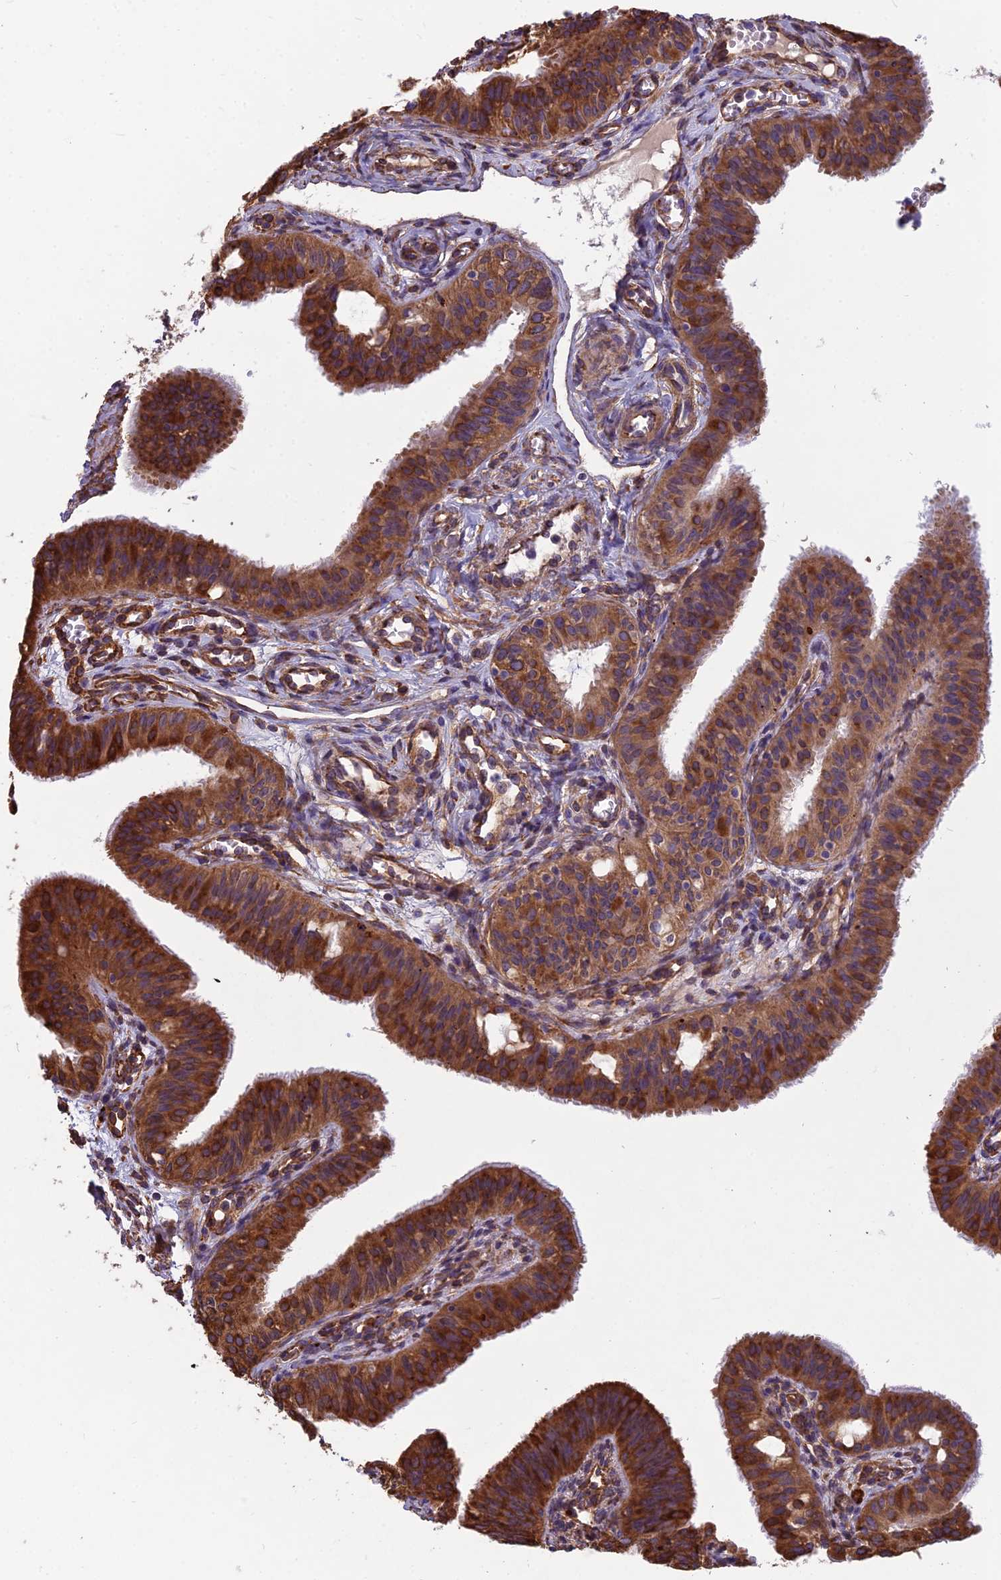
{"staining": {"intensity": "moderate", "quantity": ">75%", "location": "cytoplasmic/membranous"}, "tissue": "fallopian tube", "cell_type": "Glandular cells", "image_type": "normal", "snomed": [{"axis": "morphology", "description": "Normal tissue, NOS"}, {"axis": "topography", "description": "Fallopian tube"}, {"axis": "topography", "description": "Ovary"}], "caption": "The immunohistochemical stain shows moderate cytoplasmic/membranous expression in glandular cells of normal fallopian tube.", "gene": "SPDL1", "patient": {"sex": "female", "age": 42}}